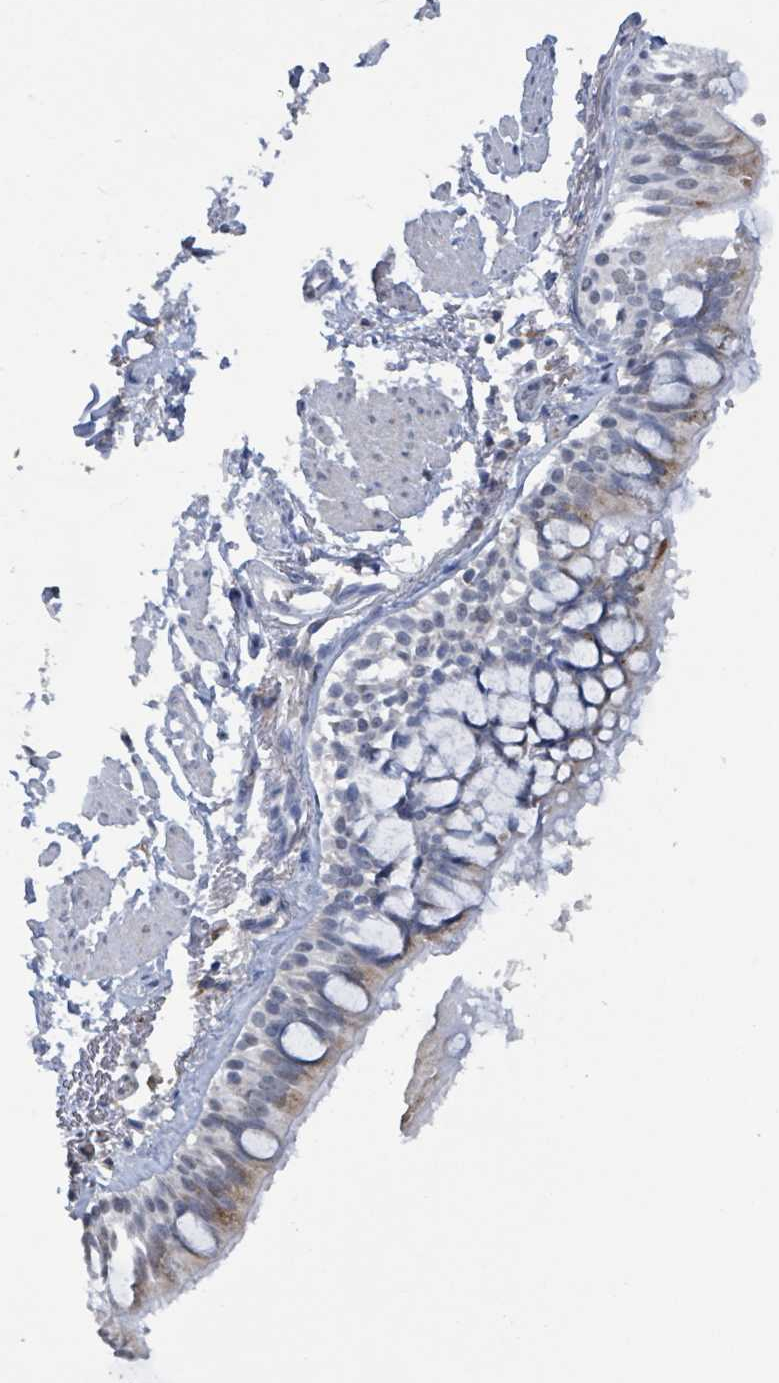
{"staining": {"intensity": "moderate", "quantity": "25%-75%", "location": "cytoplasmic/membranous"}, "tissue": "bronchus", "cell_type": "Respiratory epithelial cells", "image_type": "normal", "snomed": [{"axis": "morphology", "description": "Normal tissue, NOS"}, {"axis": "topography", "description": "Bronchus"}], "caption": "This is an image of IHC staining of unremarkable bronchus, which shows moderate positivity in the cytoplasmic/membranous of respiratory epithelial cells.", "gene": "SEBOX", "patient": {"sex": "male", "age": 70}}